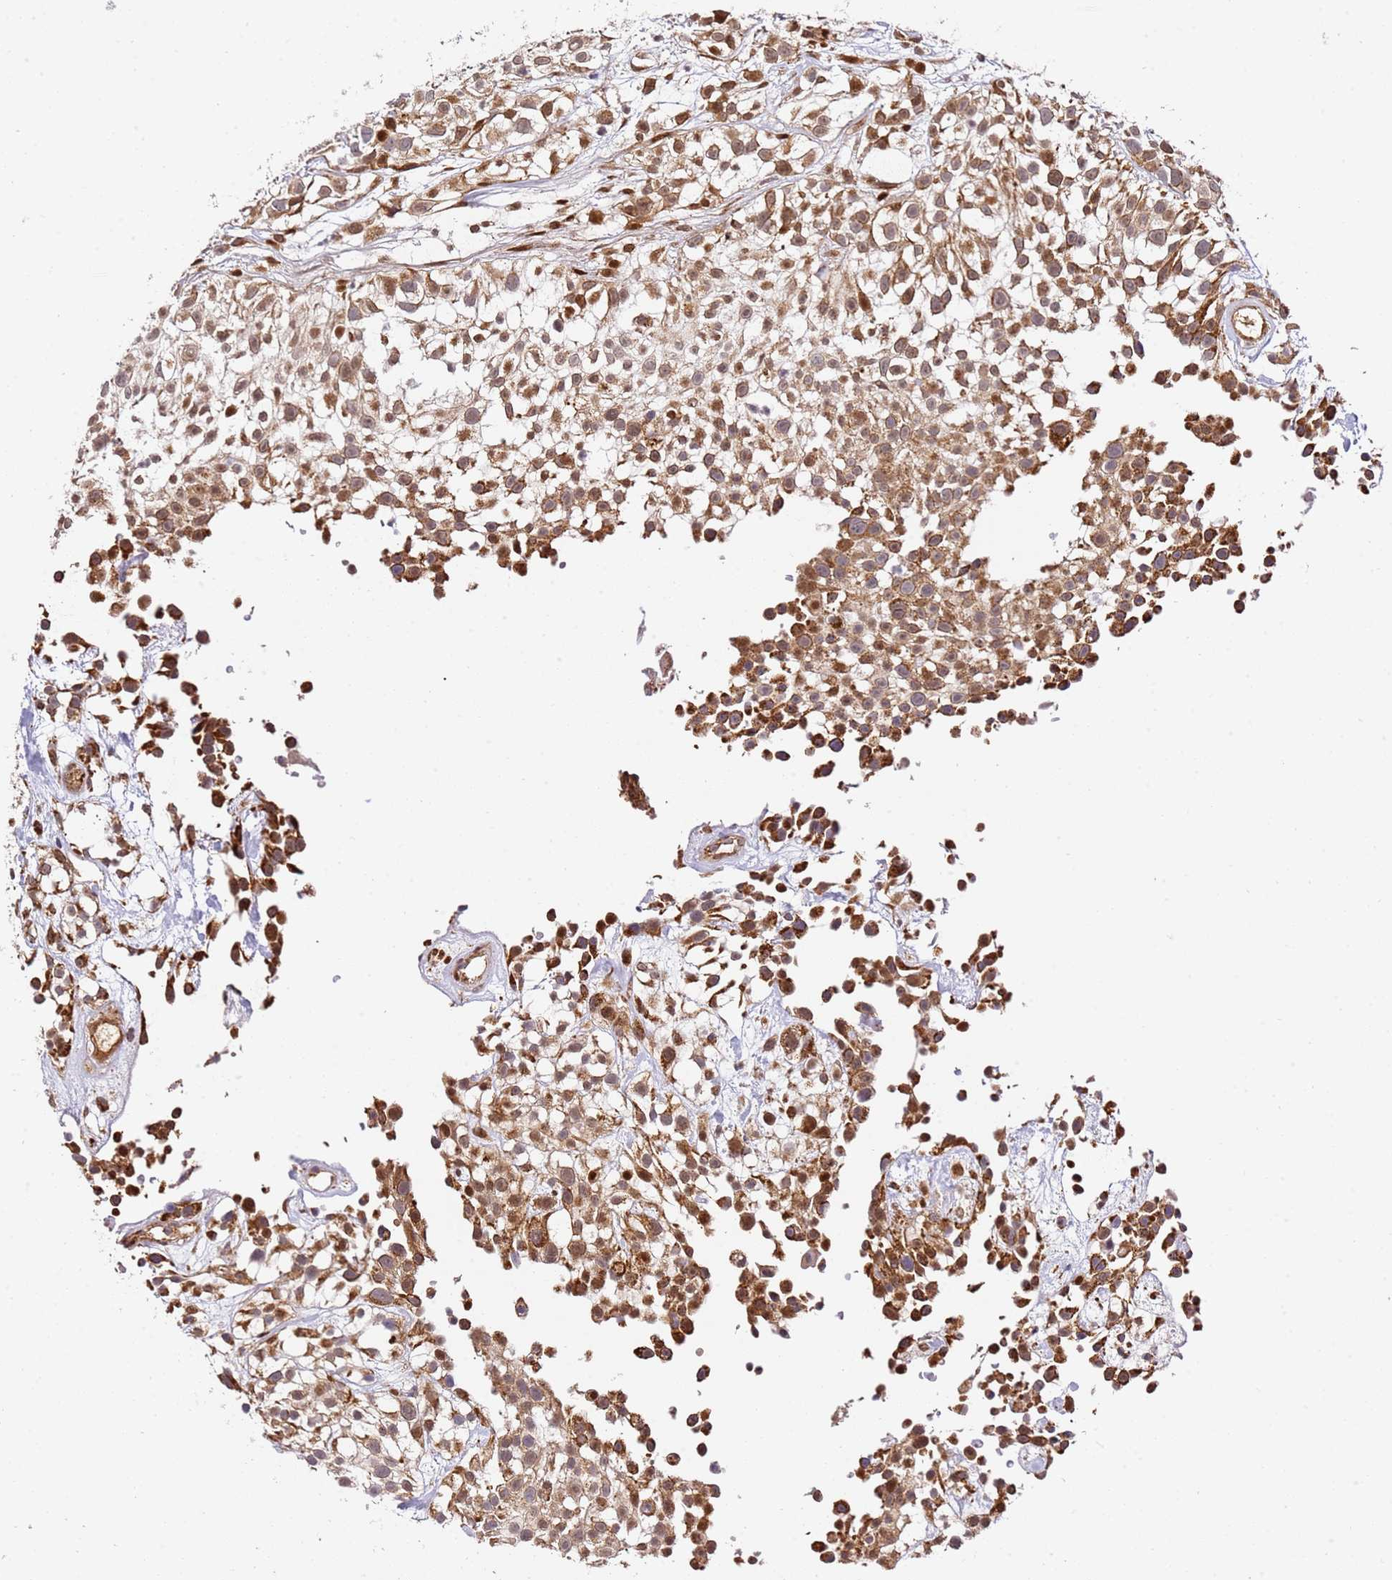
{"staining": {"intensity": "moderate", "quantity": ">75%", "location": "cytoplasmic/membranous,nuclear"}, "tissue": "urothelial cancer", "cell_type": "Tumor cells", "image_type": "cancer", "snomed": [{"axis": "morphology", "description": "Urothelial carcinoma, High grade"}, {"axis": "topography", "description": "Urinary bladder"}], "caption": "Human urothelial carcinoma (high-grade) stained with a protein marker demonstrates moderate staining in tumor cells.", "gene": "SMOX", "patient": {"sex": "male", "age": 56}}